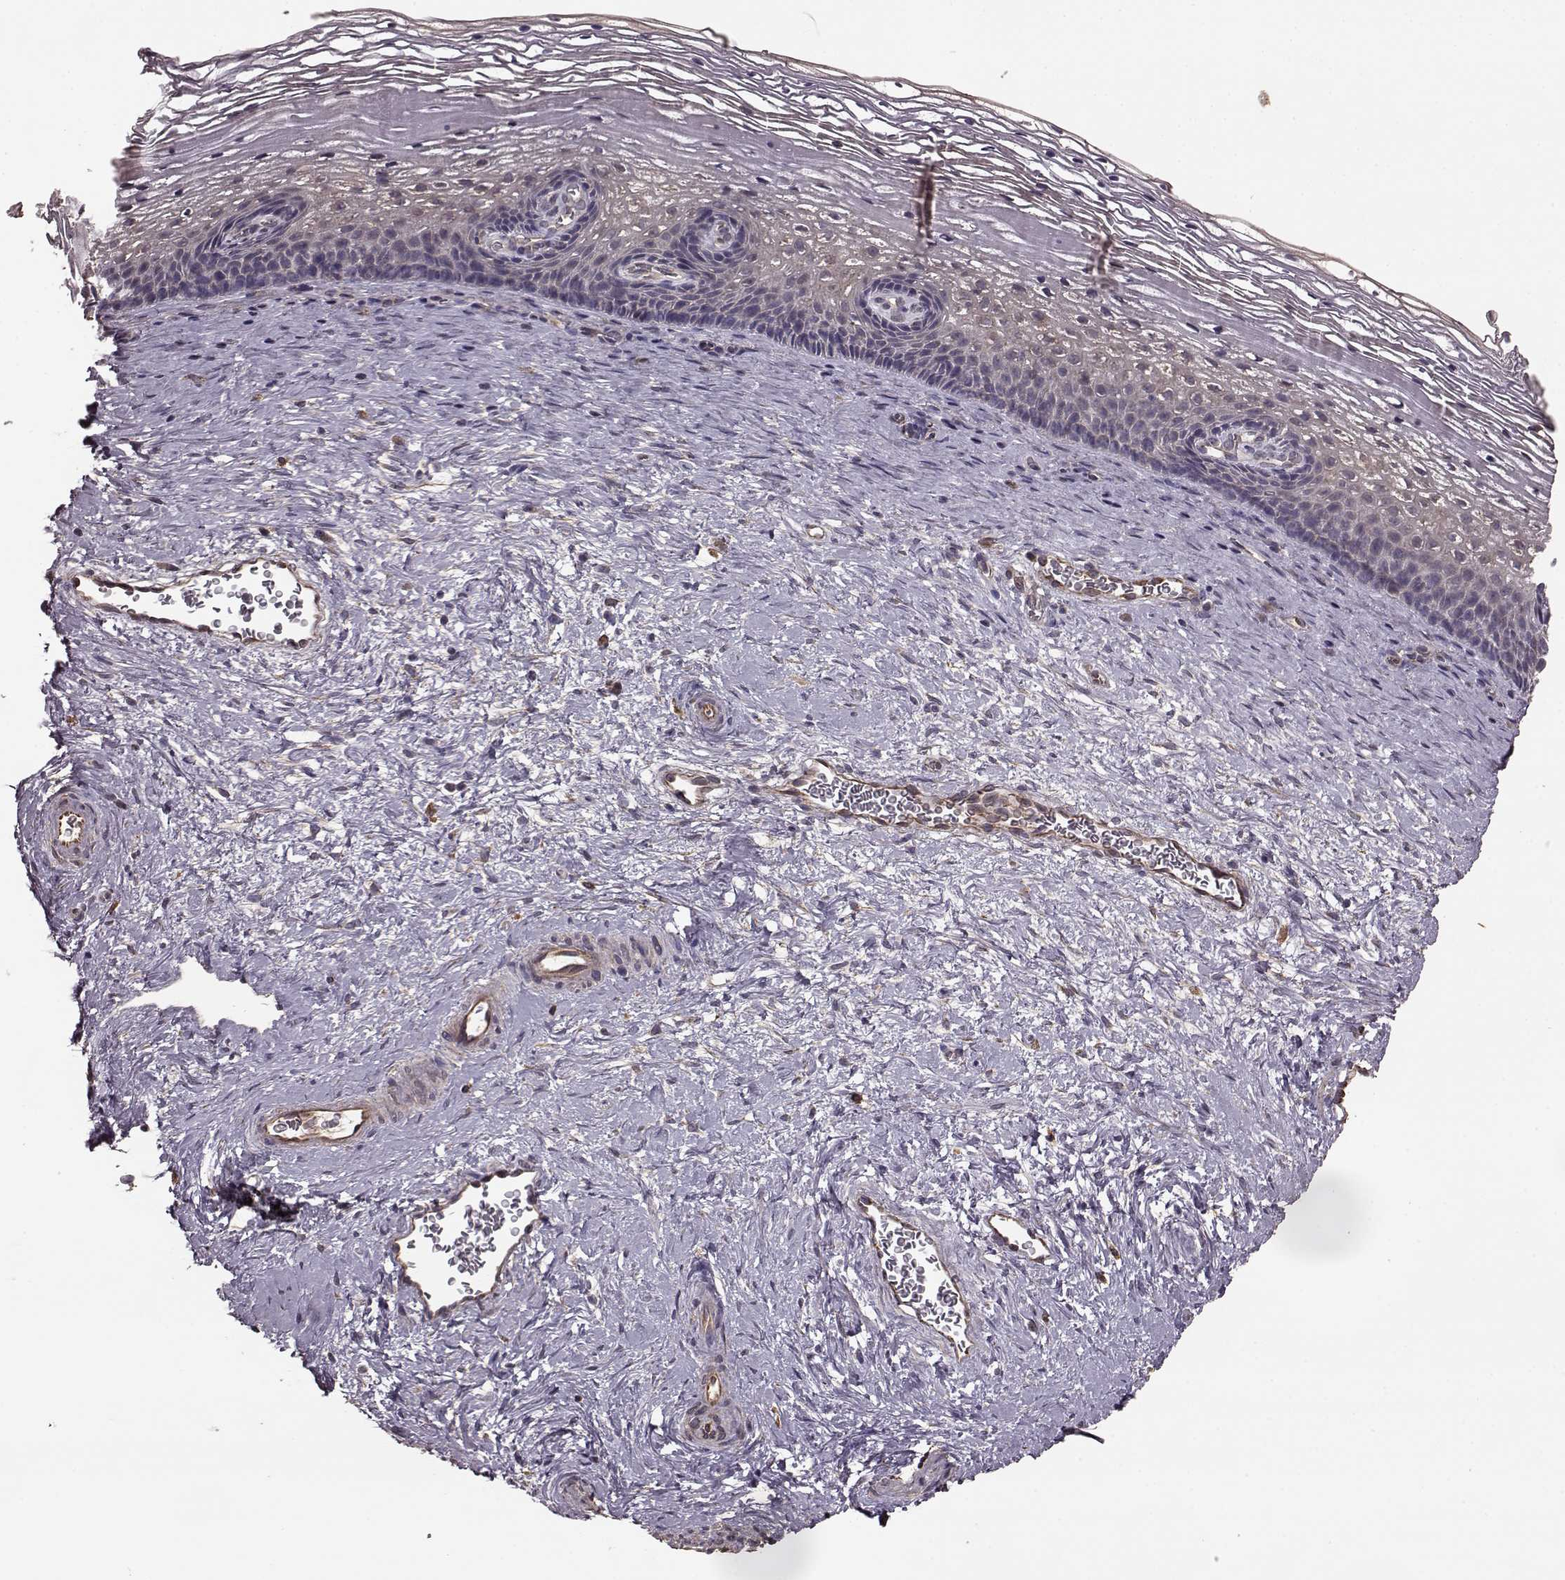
{"staining": {"intensity": "negative", "quantity": "none", "location": "none"}, "tissue": "cervix", "cell_type": "Glandular cells", "image_type": "normal", "snomed": [{"axis": "morphology", "description": "Normal tissue, NOS"}, {"axis": "topography", "description": "Cervix"}], "caption": "Immunohistochemical staining of benign human cervix displays no significant expression in glandular cells. Brightfield microscopy of immunohistochemistry stained with DAB (3,3'-diaminobenzidine) (brown) and hematoxylin (blue), captured at high magnification.", "gene": "NTF3", "patient": {"sex": "female", "age": 34}}